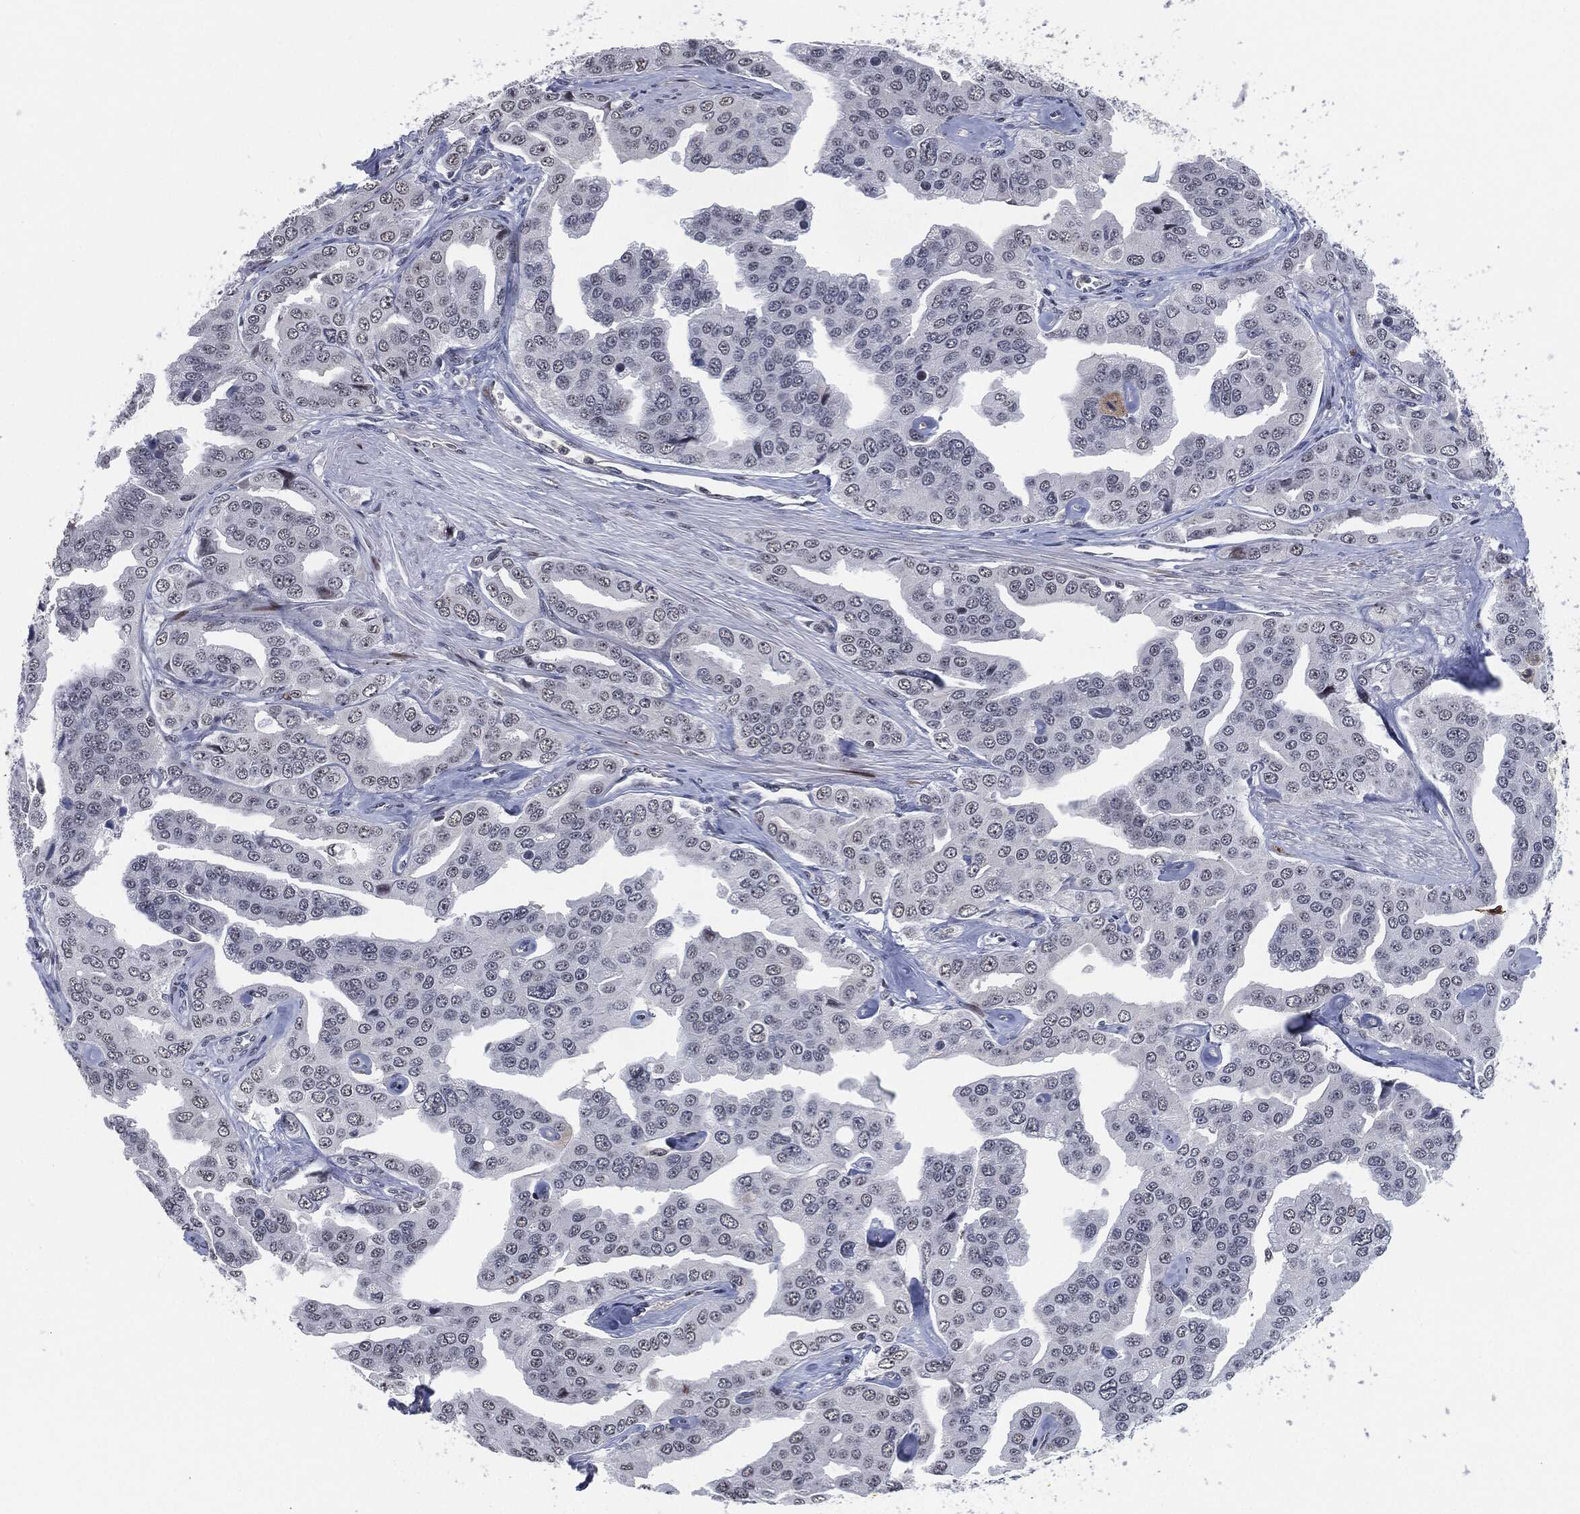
{"staining": {"intensity": "negative", "quantity": "none", "location": "none"}, "tissue": "prostate cancer", "cell_type": "Tumor cells", "image_type": "cancer", "snomed": [{"axis": "morphology", "description": "Adenocarcinoma, NOS"}, {"axis": "topography", "description": "Prostate and seminal vesicle, NOS"}, {"axis": "topography", "description": "Prostate"}], "caption": "Tumor cells show no significant protein expression in prostate cancer. Brightfield microscopy of IHC stained with DAB (3,3'-diaminobenzidine) (brown) and hematoxylin (blue), captured at high magnification.", "gene": "AKT2", "patient": {"sex": "male", "age": 69}}